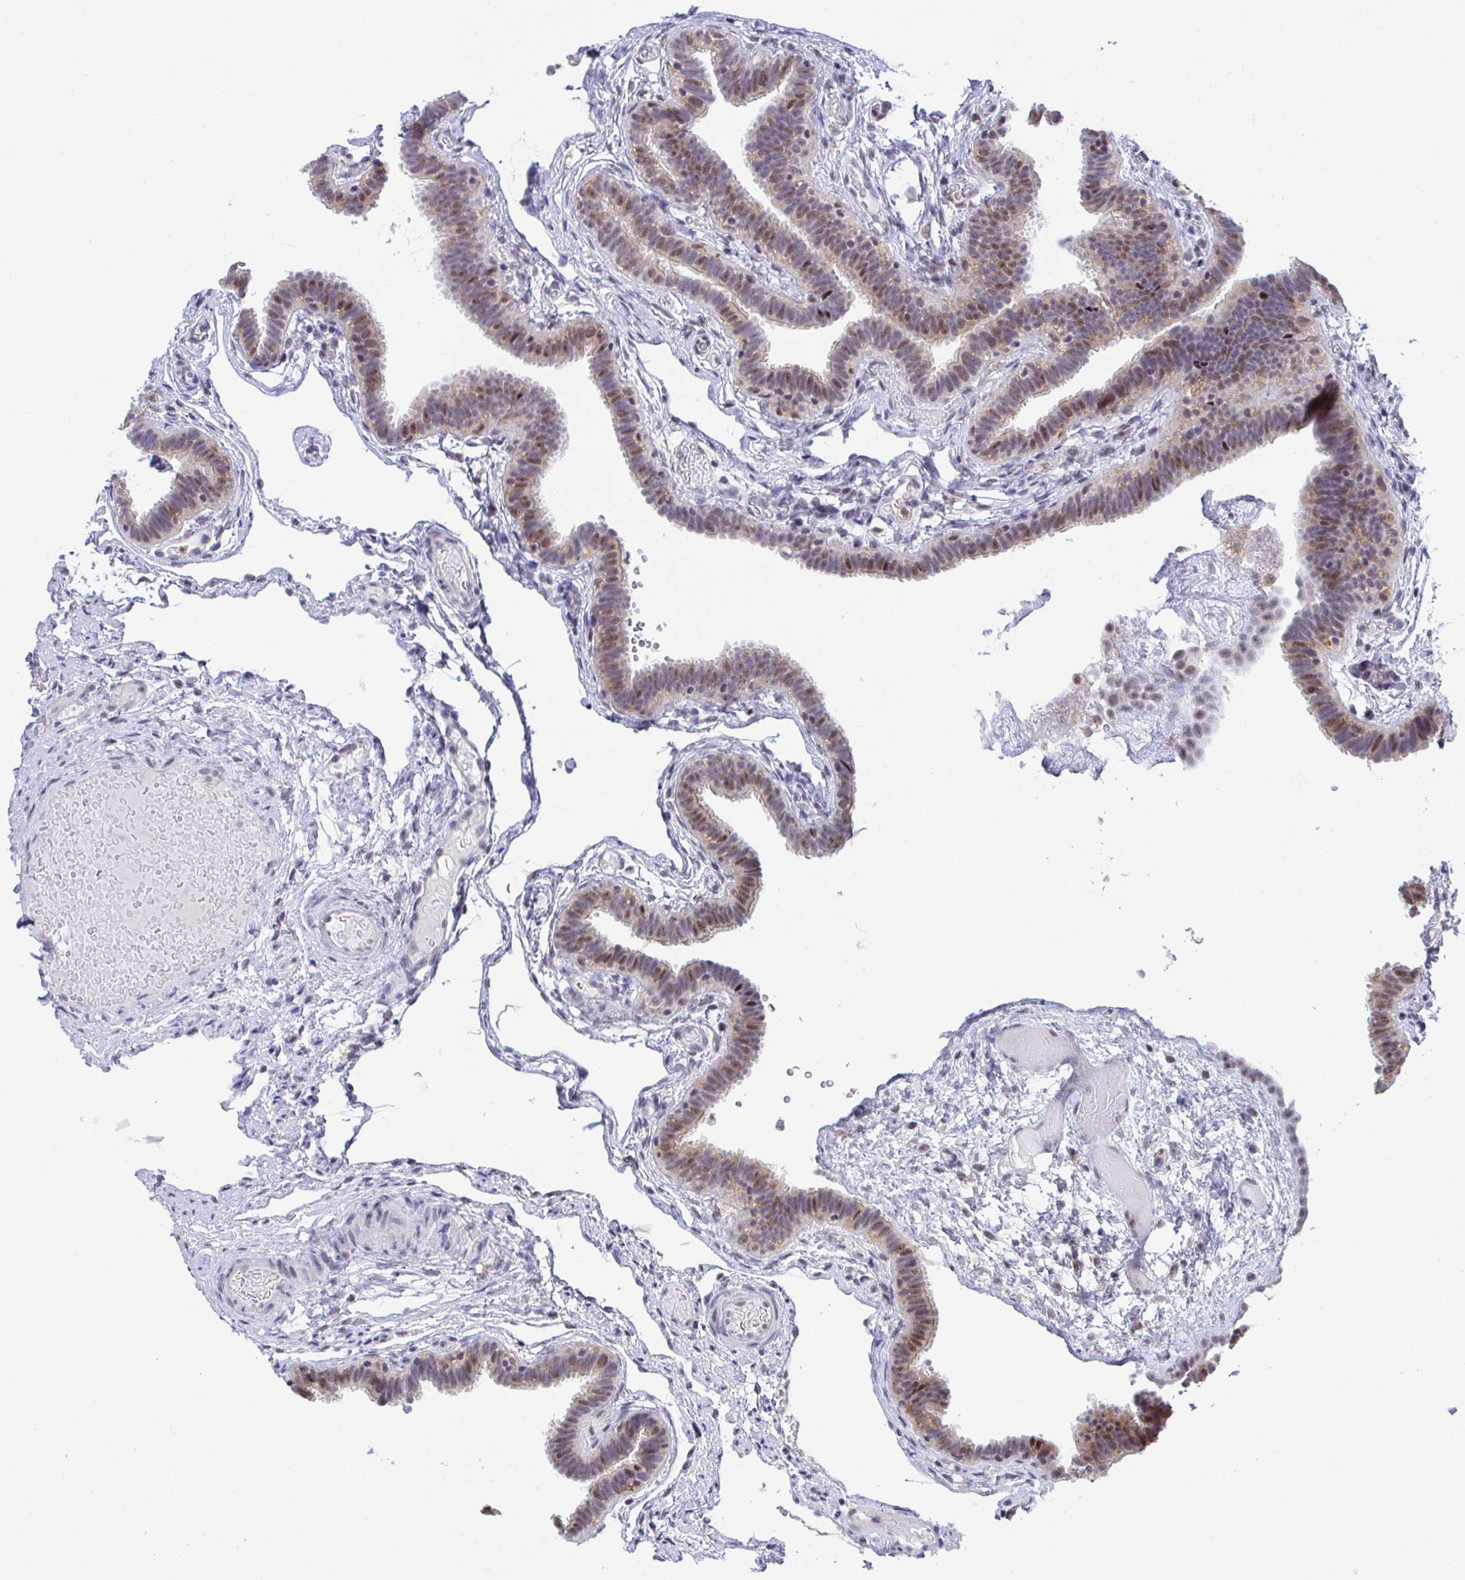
{"staining": {"intensity": "moderate", "quantity": ">75%", "location": "cytoplasmic/membranous,nuclear"}, "tissue": "fallopian tube", "cell_type": "Glandular cells", "image_type": "normal", "snomed": [{"axis": "morphology", "description": "Normal tissue, NOS"}, {"axis": "topography", "description": "Fallopian tube"}], "caption": "An immunohistochemistry micrograph of normal tissue is shown. Protein staining in brown shows moderate cytoplasmic/membranous,nuclear positivity in fallopian tube within glandular cells. (IHC, brightfield microscopy, high magnification).", "gene": "OR6K3", "patient": {"sex": "female", "age": 37}}